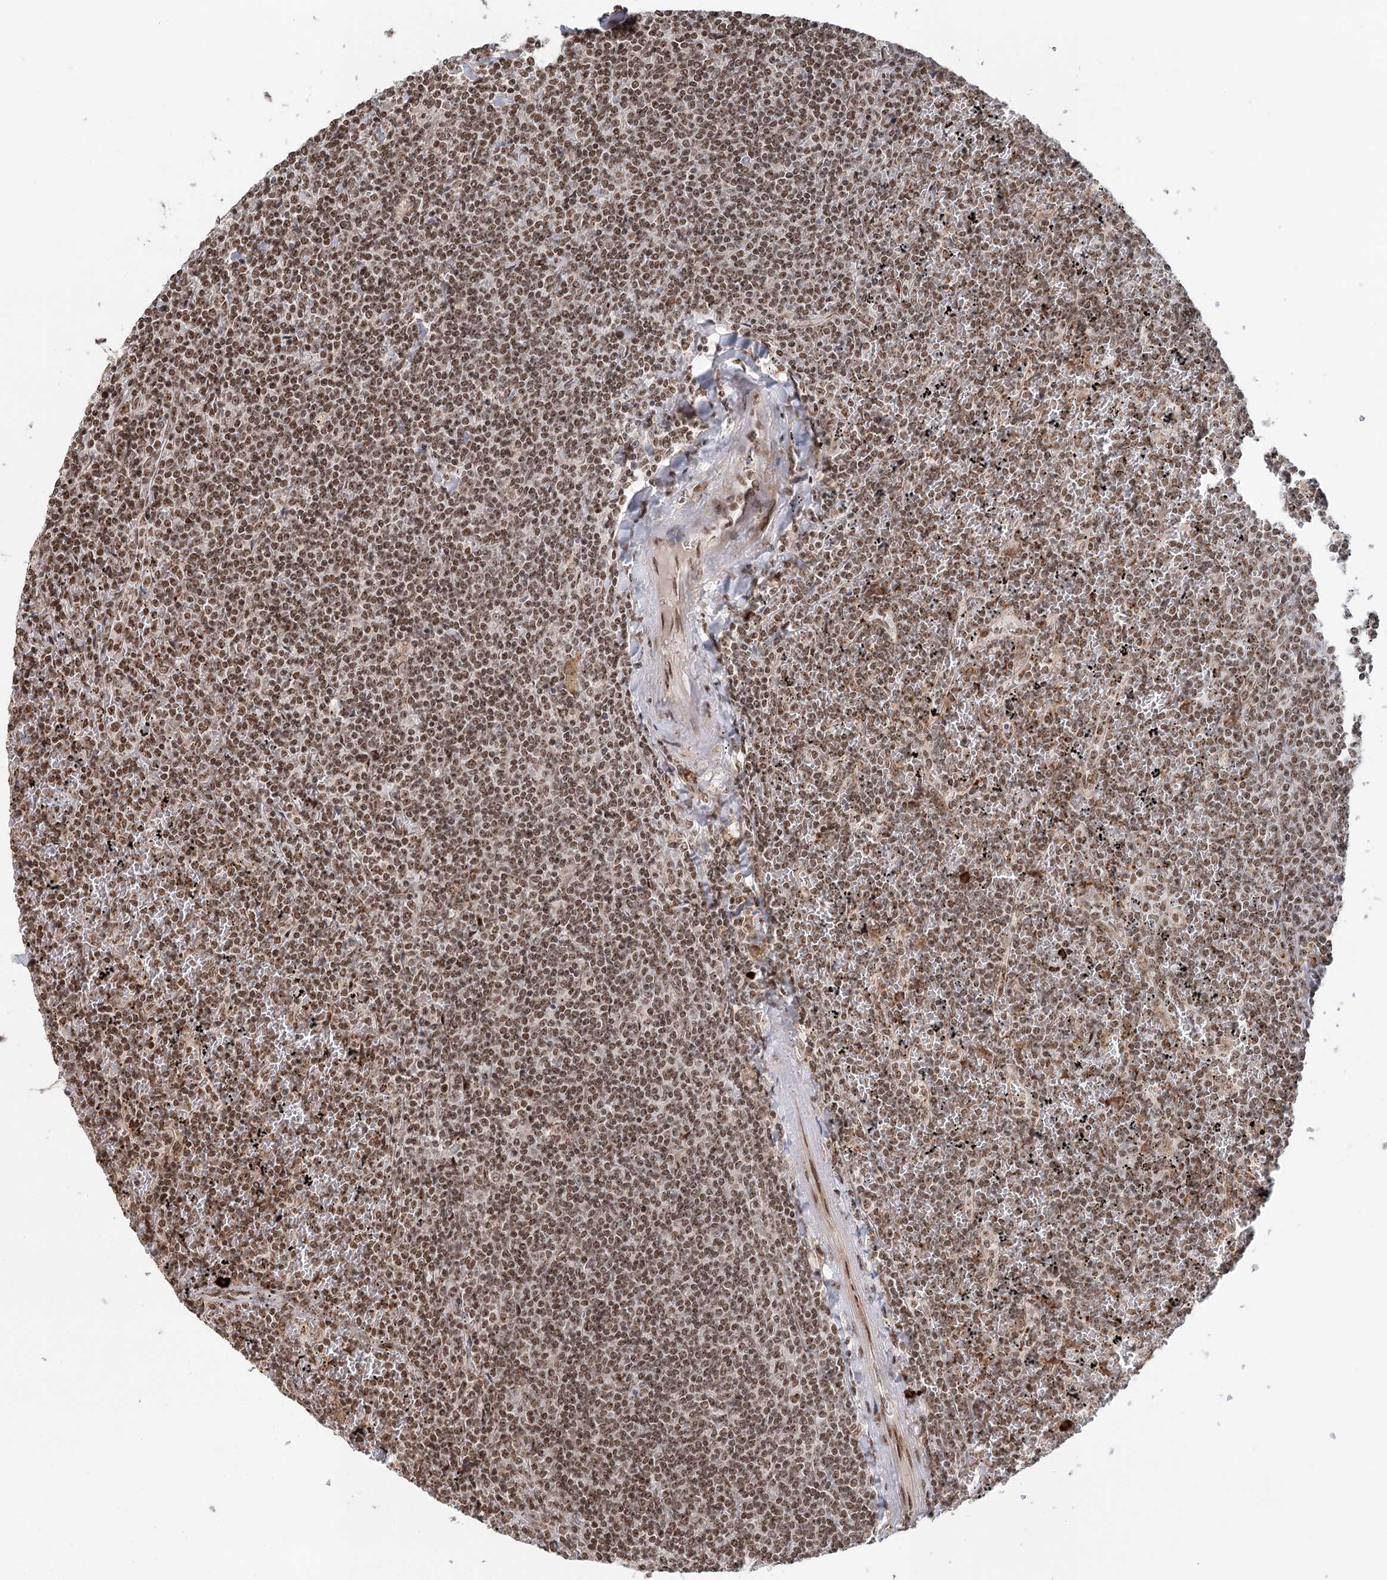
{"staining": {"intensity": "moderate", "quantity": ">75%", "location": "nuclear"}, "tissue": "lymphoma", "cell_type": "Tumor cells", "image_type": "cancer", "snomed": [{"axis": "morphology", "description": "Malignant lymphoma, non-Hodgkin's type, Low grade"}, {"axis": "topography", "description": "Spleen"}], "caption": "Lymphoma tissue shows moderate nuclear expression in approximately >75% of tumor cells", "gene": "BNIP5", "patient": {"sex": "female", "age": 19}}